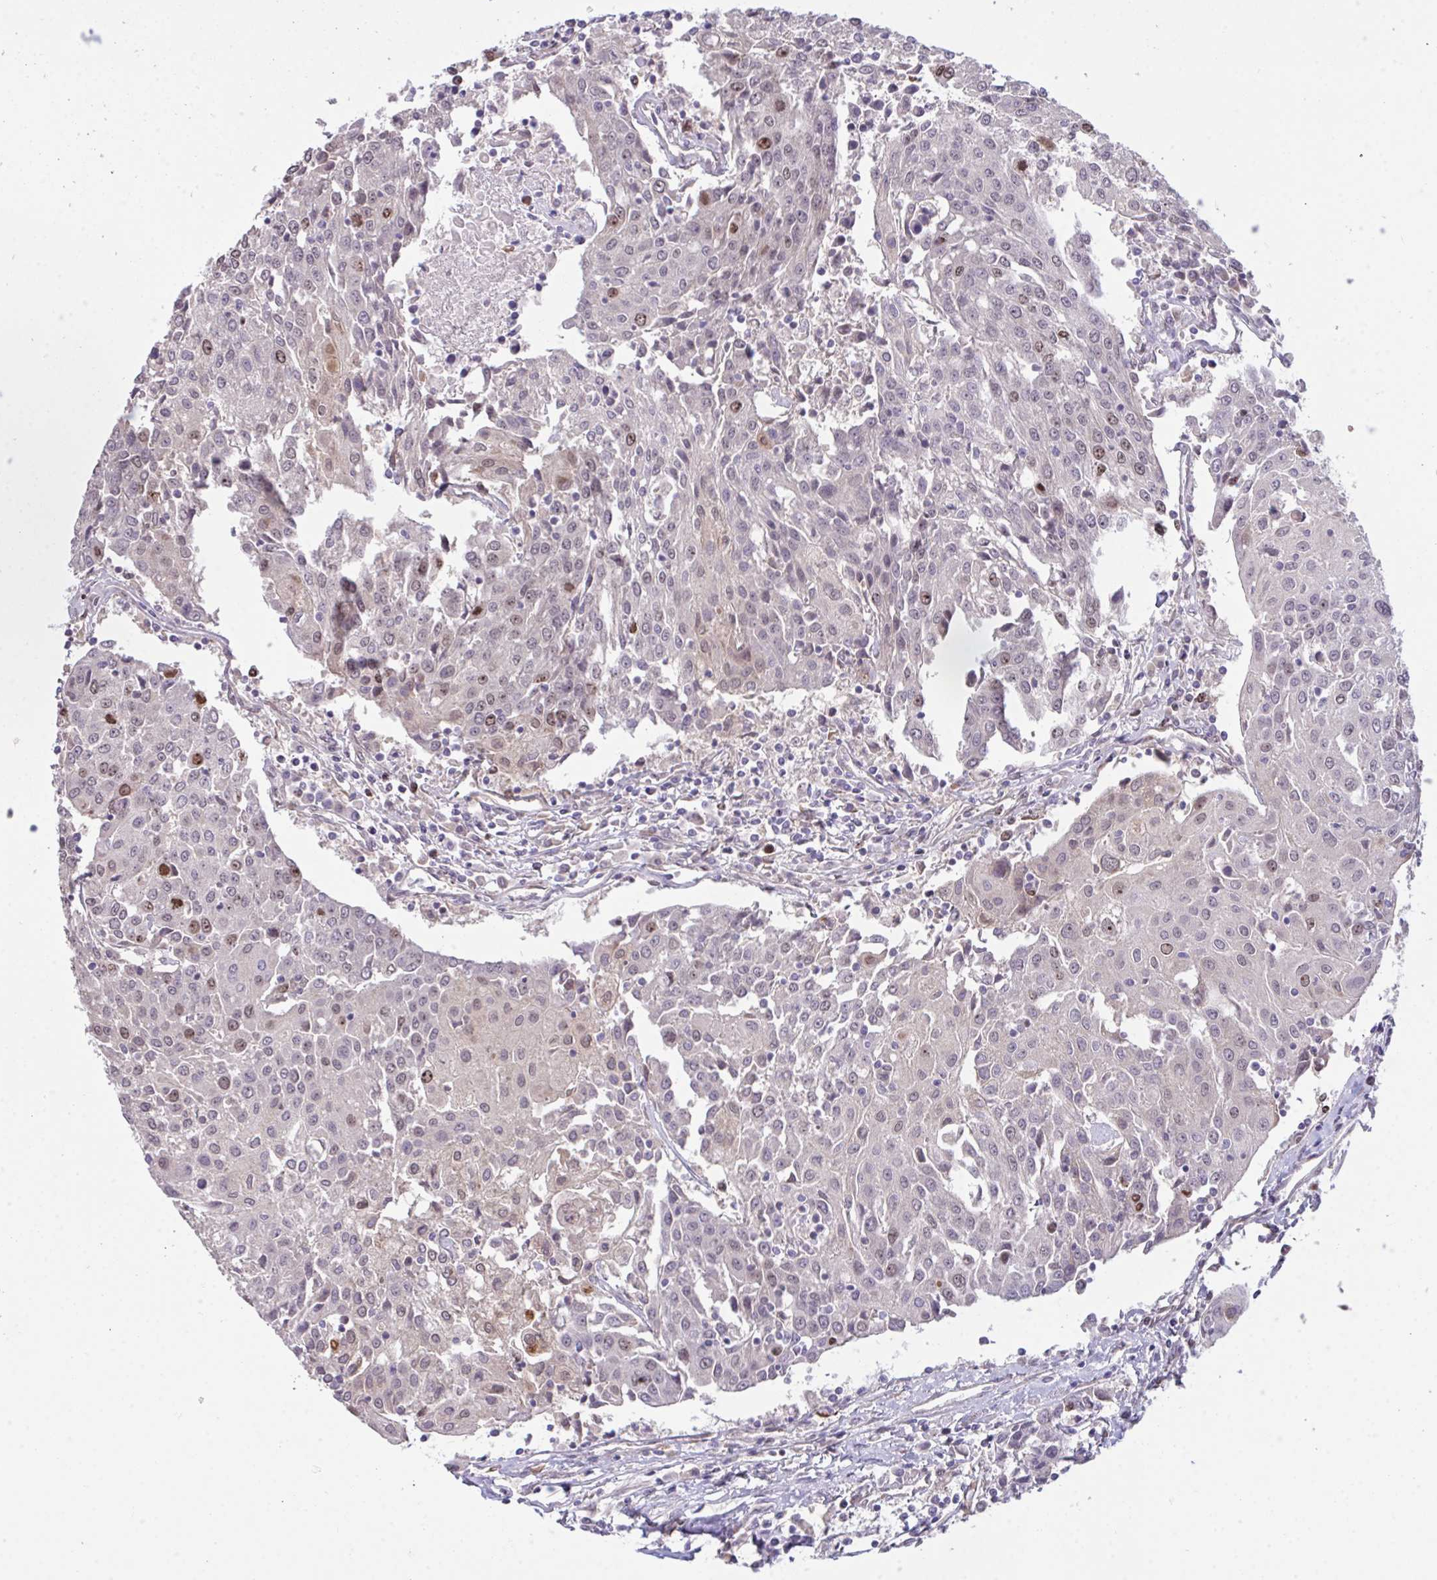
{"staining": {"intensity": "moderate", "quantity": "<25%", "location": "nuclear"}, "tissue": "urothelial cancer", "cell_type": "Tumor cells", "image_type": "cancer", "snomed": [{"axis": "morphology", "description": "Urothelial carcinoma, High grade"}, {"axis": "topography", "description": "Urinary bladder"}], "caption": "A histopathology image showing moderate nuclear staining in about <25% of tumor cells in urothelial cancer, as visualized by brown immunohistochemical staining.", "gene": "SETD7", "patient": {"sex": "female", "age": 85}}